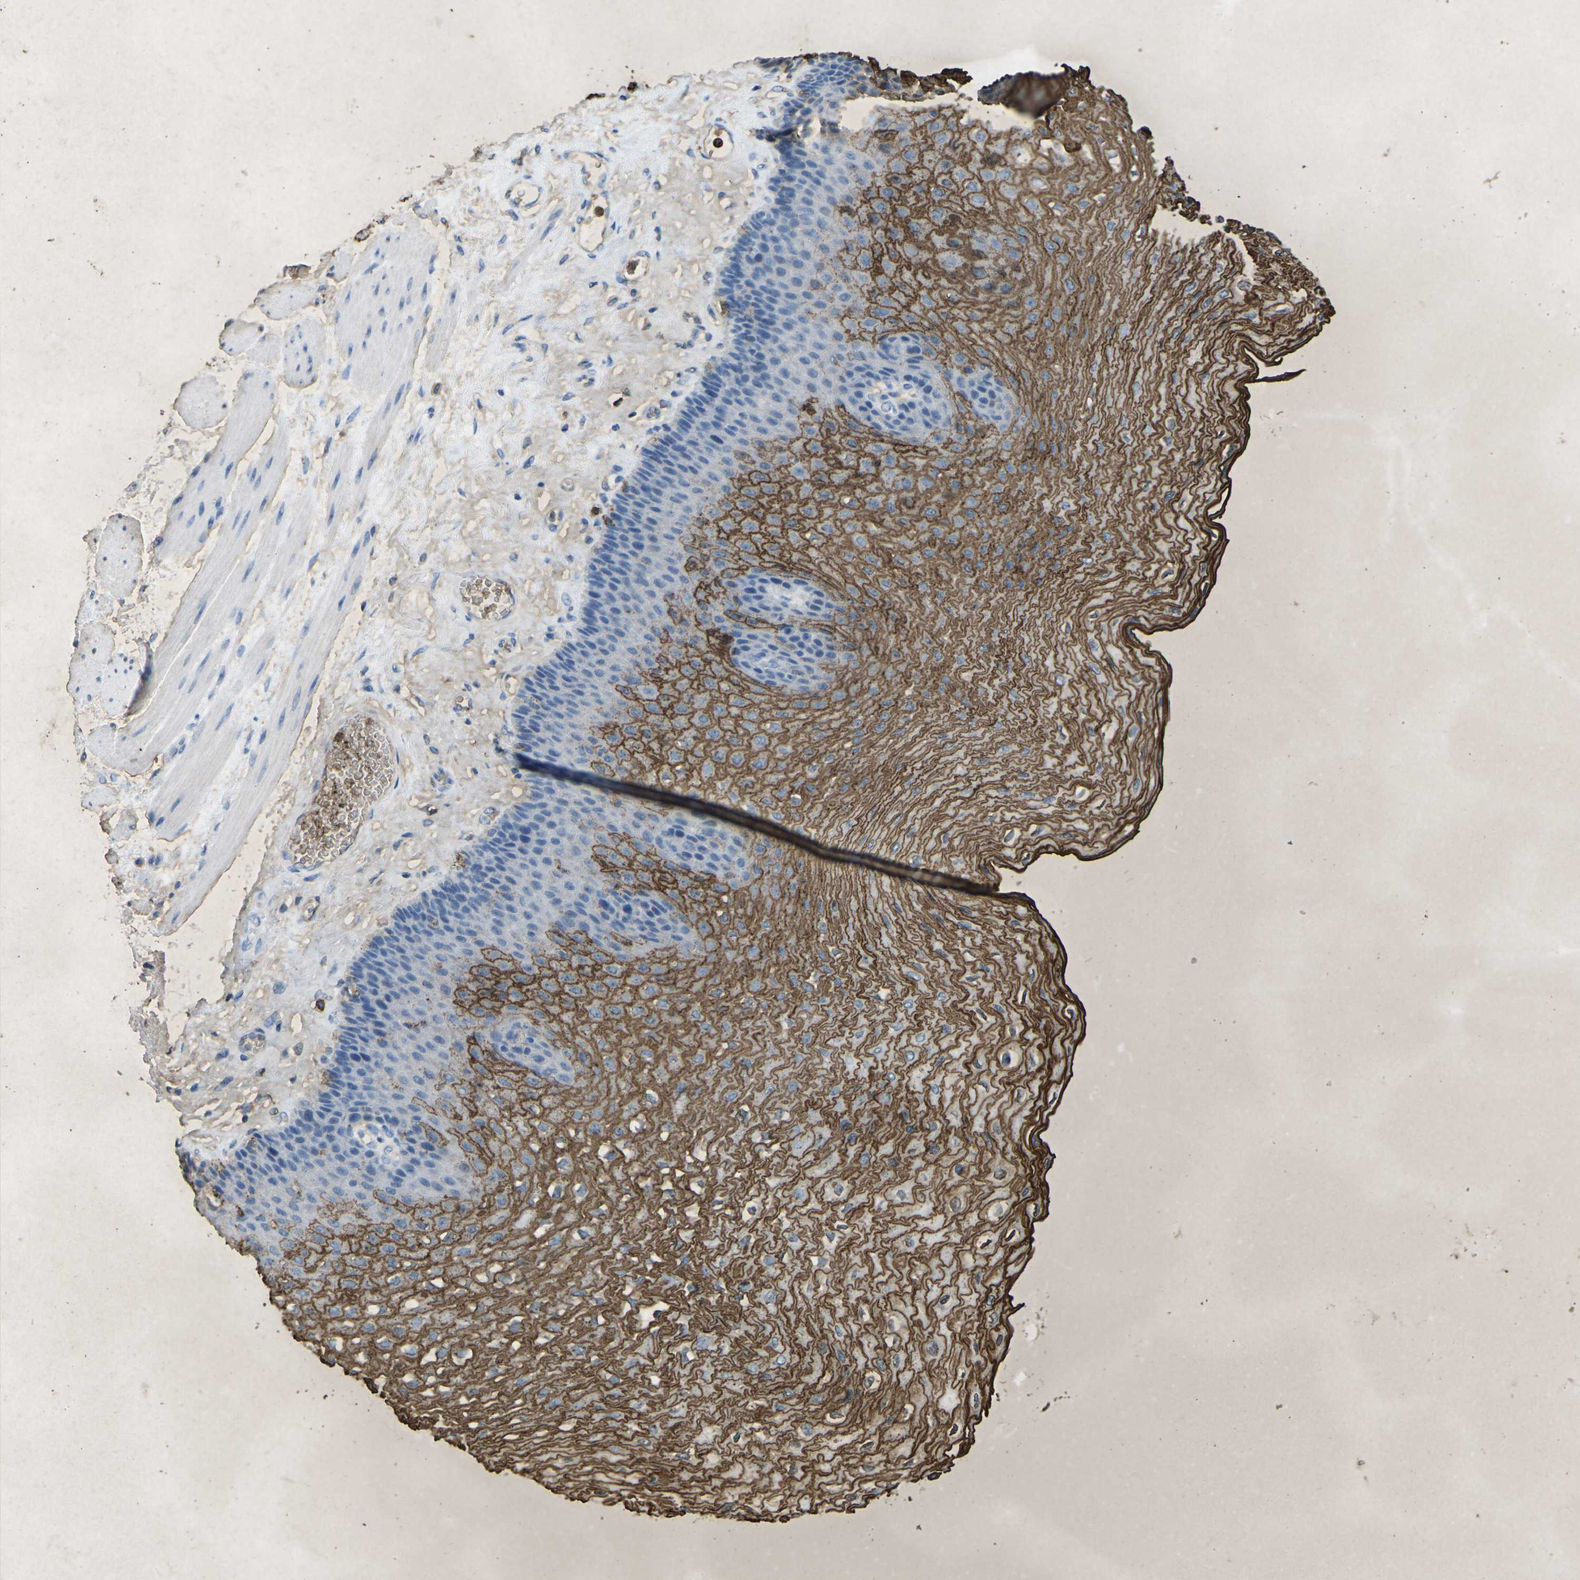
{"staining": {"intensity": "strong", "quantity": "25%-75%", "location": "cytoplasmic/membranous"}, "tissue": "esophagus", "cell_type": "Squamous epithelial cells", "image_type": "normal", "snomed": [{"axis": "morphology", "description": "Normal tissue, NOS"}, {"axis": "topography", "description": "Esophagus"}], "caption": "This photomicrograph reveals immunohistochemistry (IHC) staining of unremarkable esophagus, with high strong cytoplasmic/membranous expression in about 25%-75% of squamous epithelial cells.", "gene": "CTAGE1", "patient": {"sex": "female", "age": 72}}